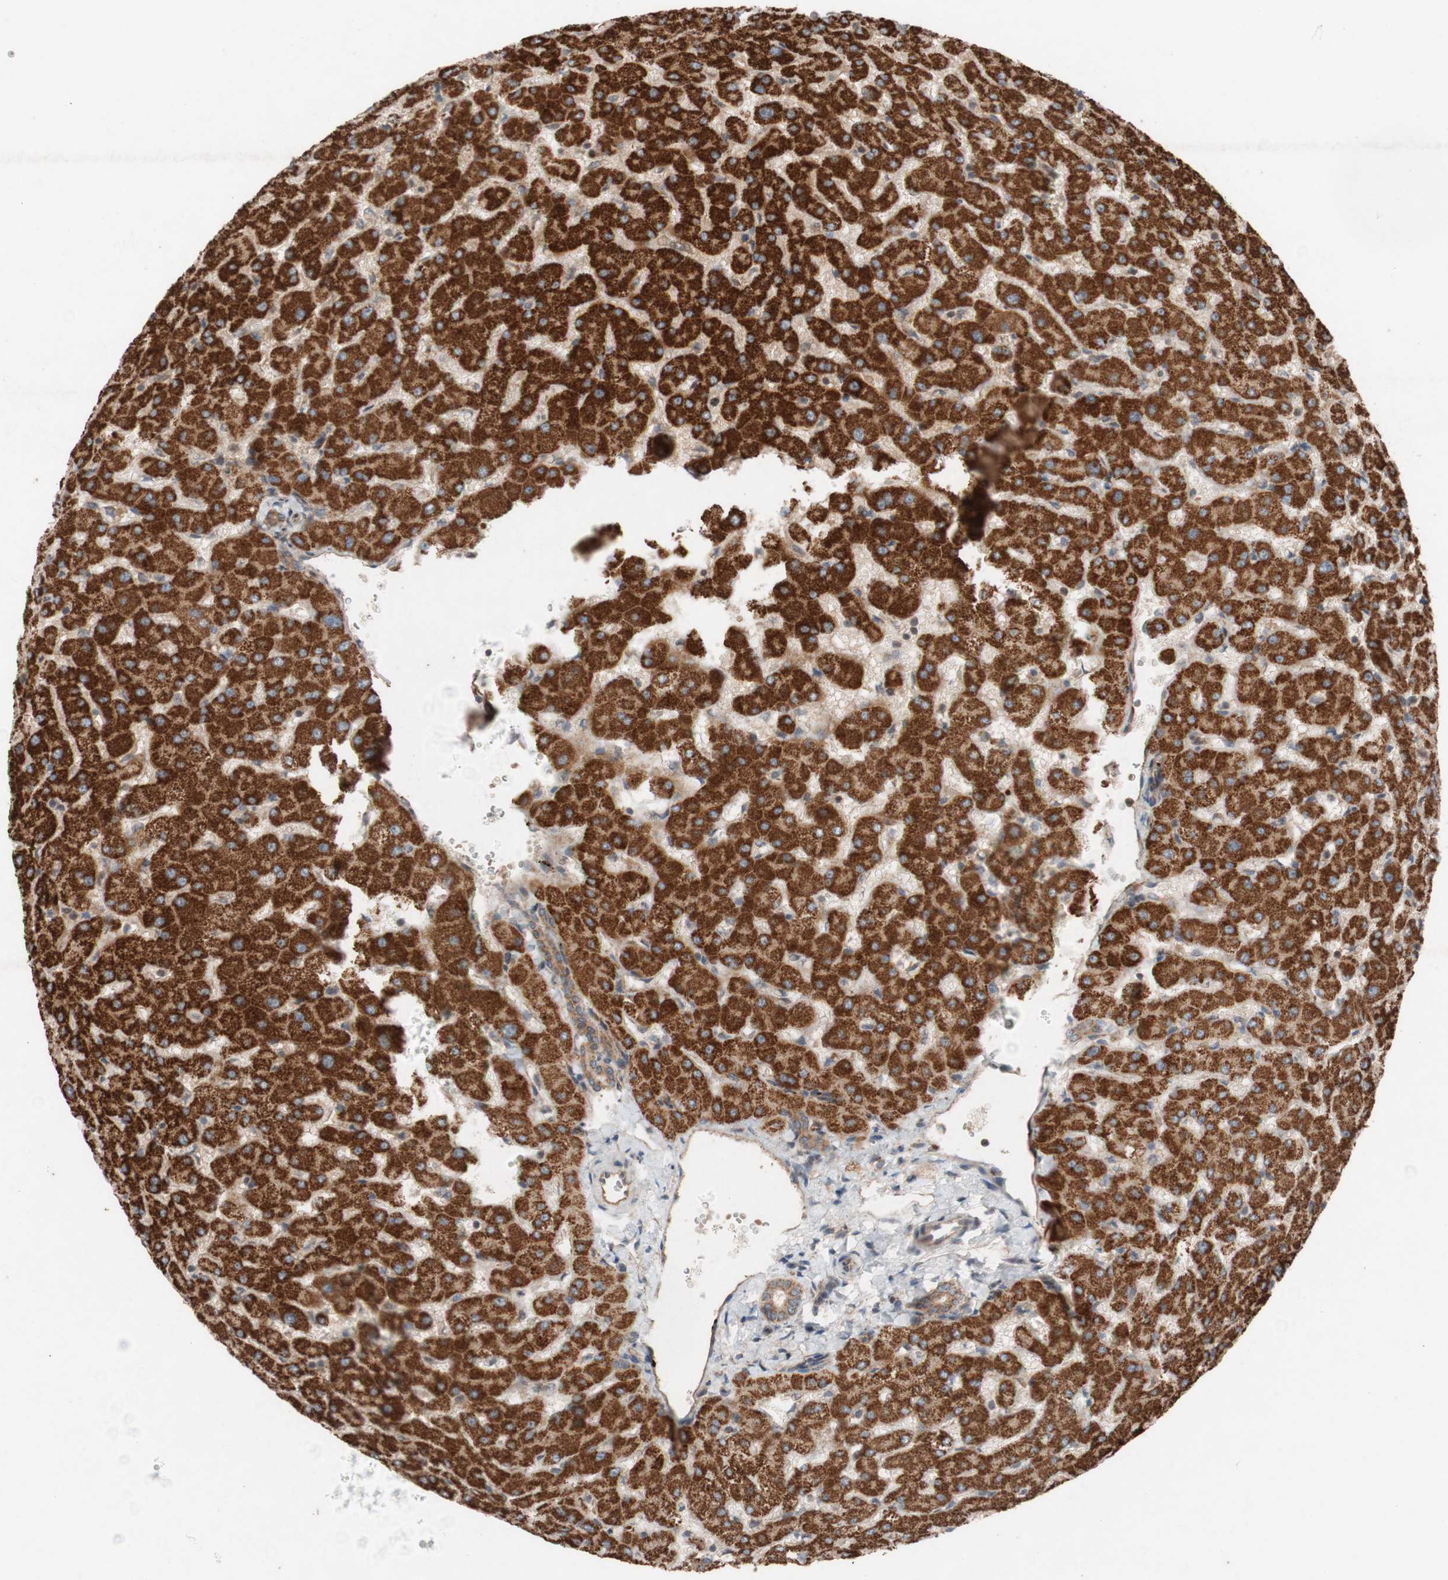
{"staining": {"intensity": "moderate", "quantity": ">75%", "location": "cytoplasmic/membranous"}, "tissue": "liver", "cell_type": "Cholangiocytes", "image_type": "normal", "snomed": [{"axis": "morphology", "description": "Normal tissue, NOS"}, {"axis": "topography", "description": "Liver"}], "caption": "Liver stained for a protein reveals moderate cytoplasmic/membranous positivity in cholangiocytes.", "gene": "TST", "patient": {"sex": "female", "age": 63}}